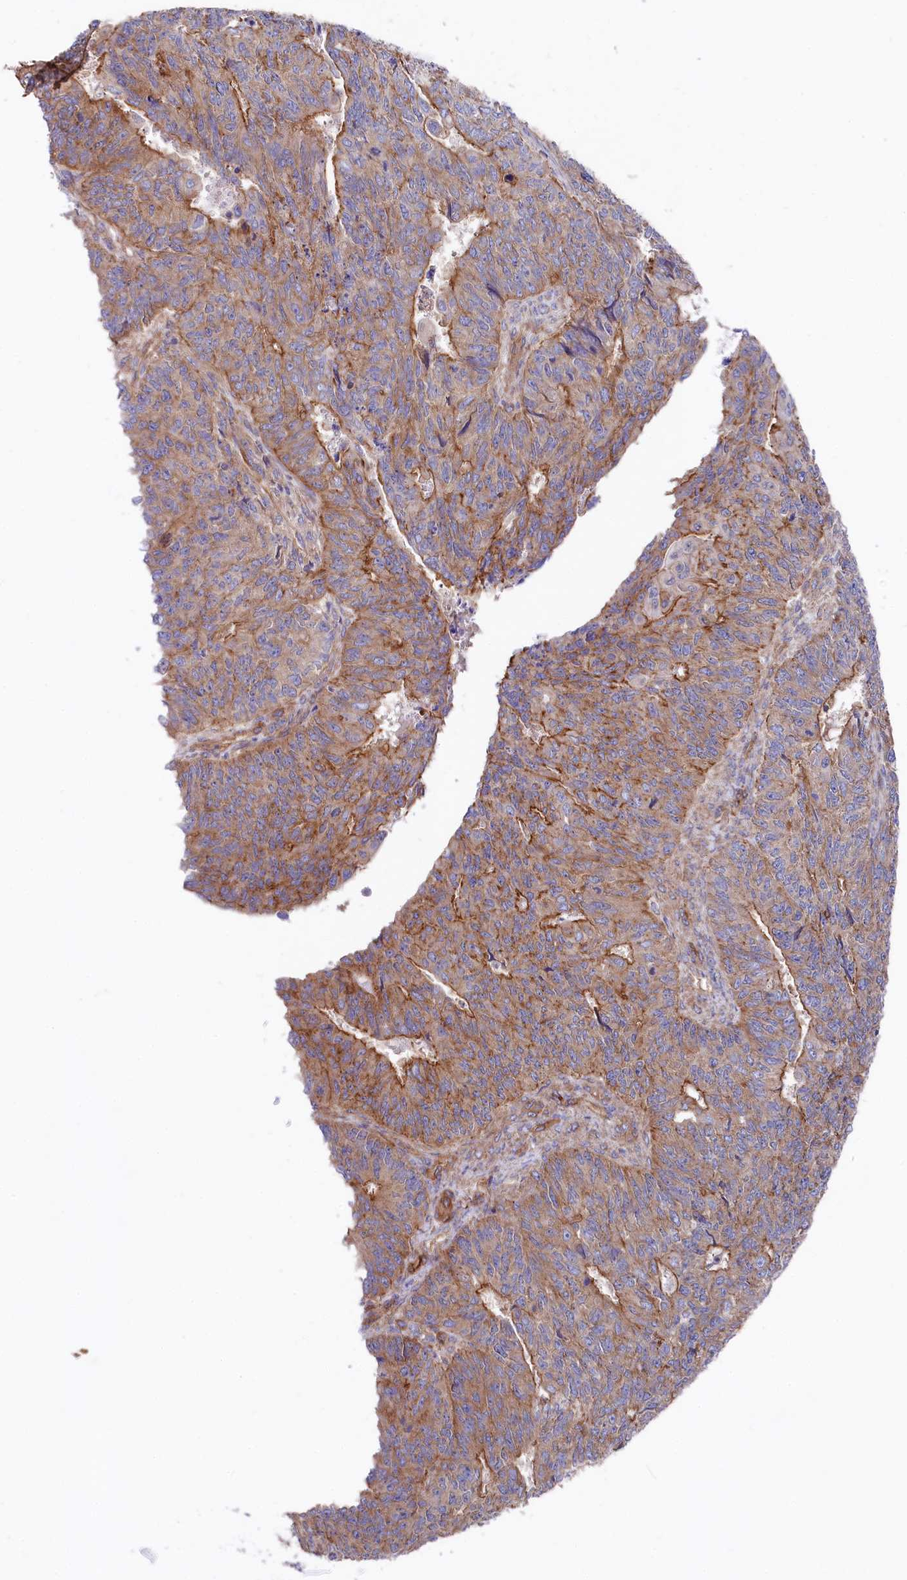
{"staining": {"intensity": "moderate", "quantity": ">75%", "location": "cytoplasmic/membranous"}, "tissue": "endometrial cancer", "cell_type": "Tumor cells", "image_type": "cancer", "snomed": [{"axis": "morphology", "description": "Adenocarcinoma, NOS"}, {"axis": "topography", "description": "Endometrium"}], "caption": "Immunohistochemistry (IHC) of endometrial adenocarcinoma shows medium levels of moderate cytoplasmic/membranous staining in about >75% of tumor cells. Immunohistochemistry stains the protein in brown and the nuclei are stained blue.", "gene": "TNKS1BP1", "patient": {"sex": "female", "age": 32}}